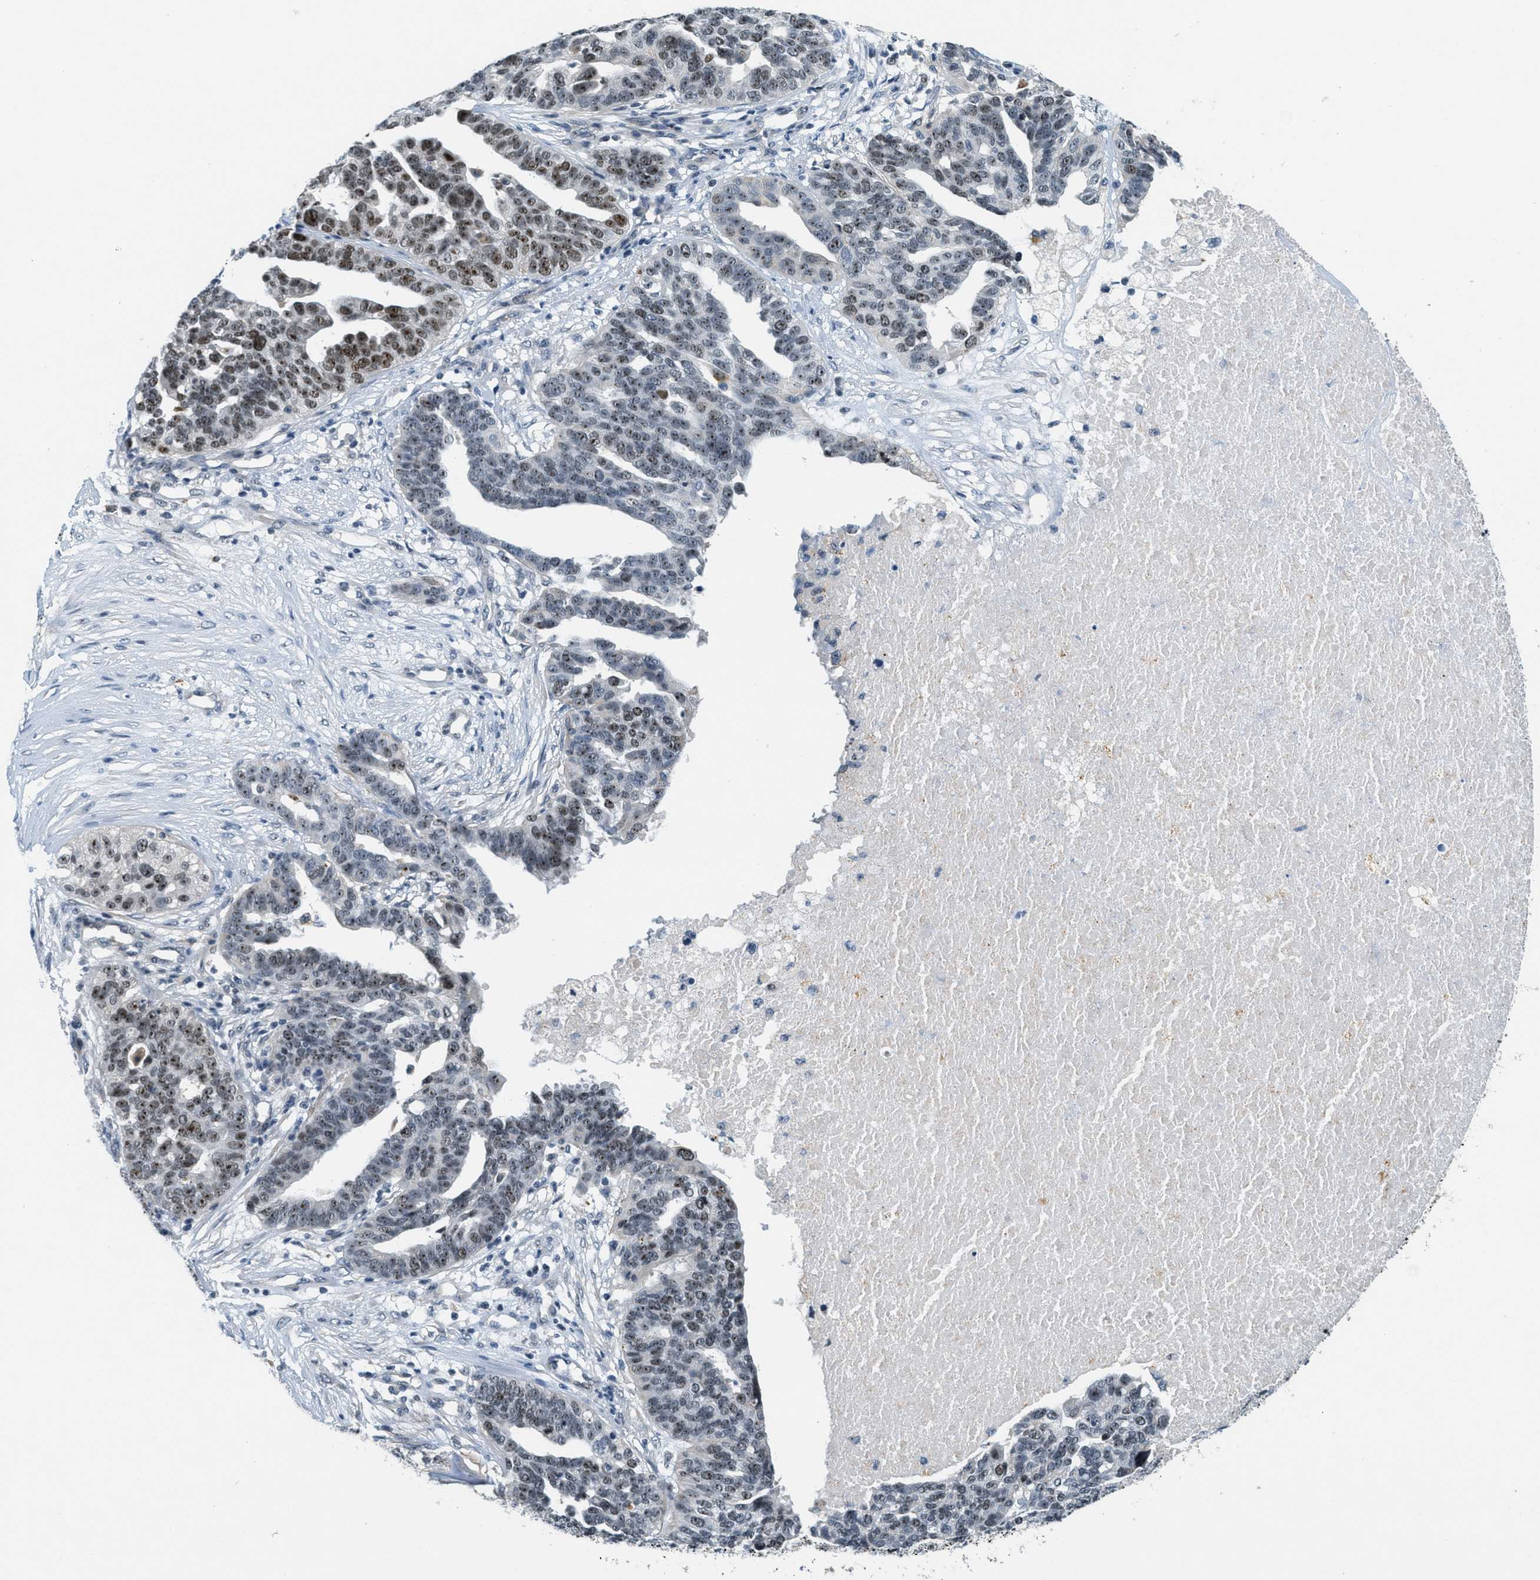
{"staining": {"intensity": "moderate", "quantity": "25%-75%", "location": "nuclear"}, "tissue": "ovarian cancer", "cell_type": "Tumor cells", "image_type": "cancer", "snomed": [{"axis": "morphology", "description": "Cystadenocarcinoma, serous, NOS"}, {"axis": "topography", "description": "Ovary"}], "caption": "Protein expression by IHC reveals moderate nuclear positivity in approximately 25%-75% of tumor cells in ovarian serous cystadenocarcinoma. (Brightfield microscopy of DAB IHC at high magnification).", "gene": "DDX47", "patient": {"sex": "female", "age": 59}}